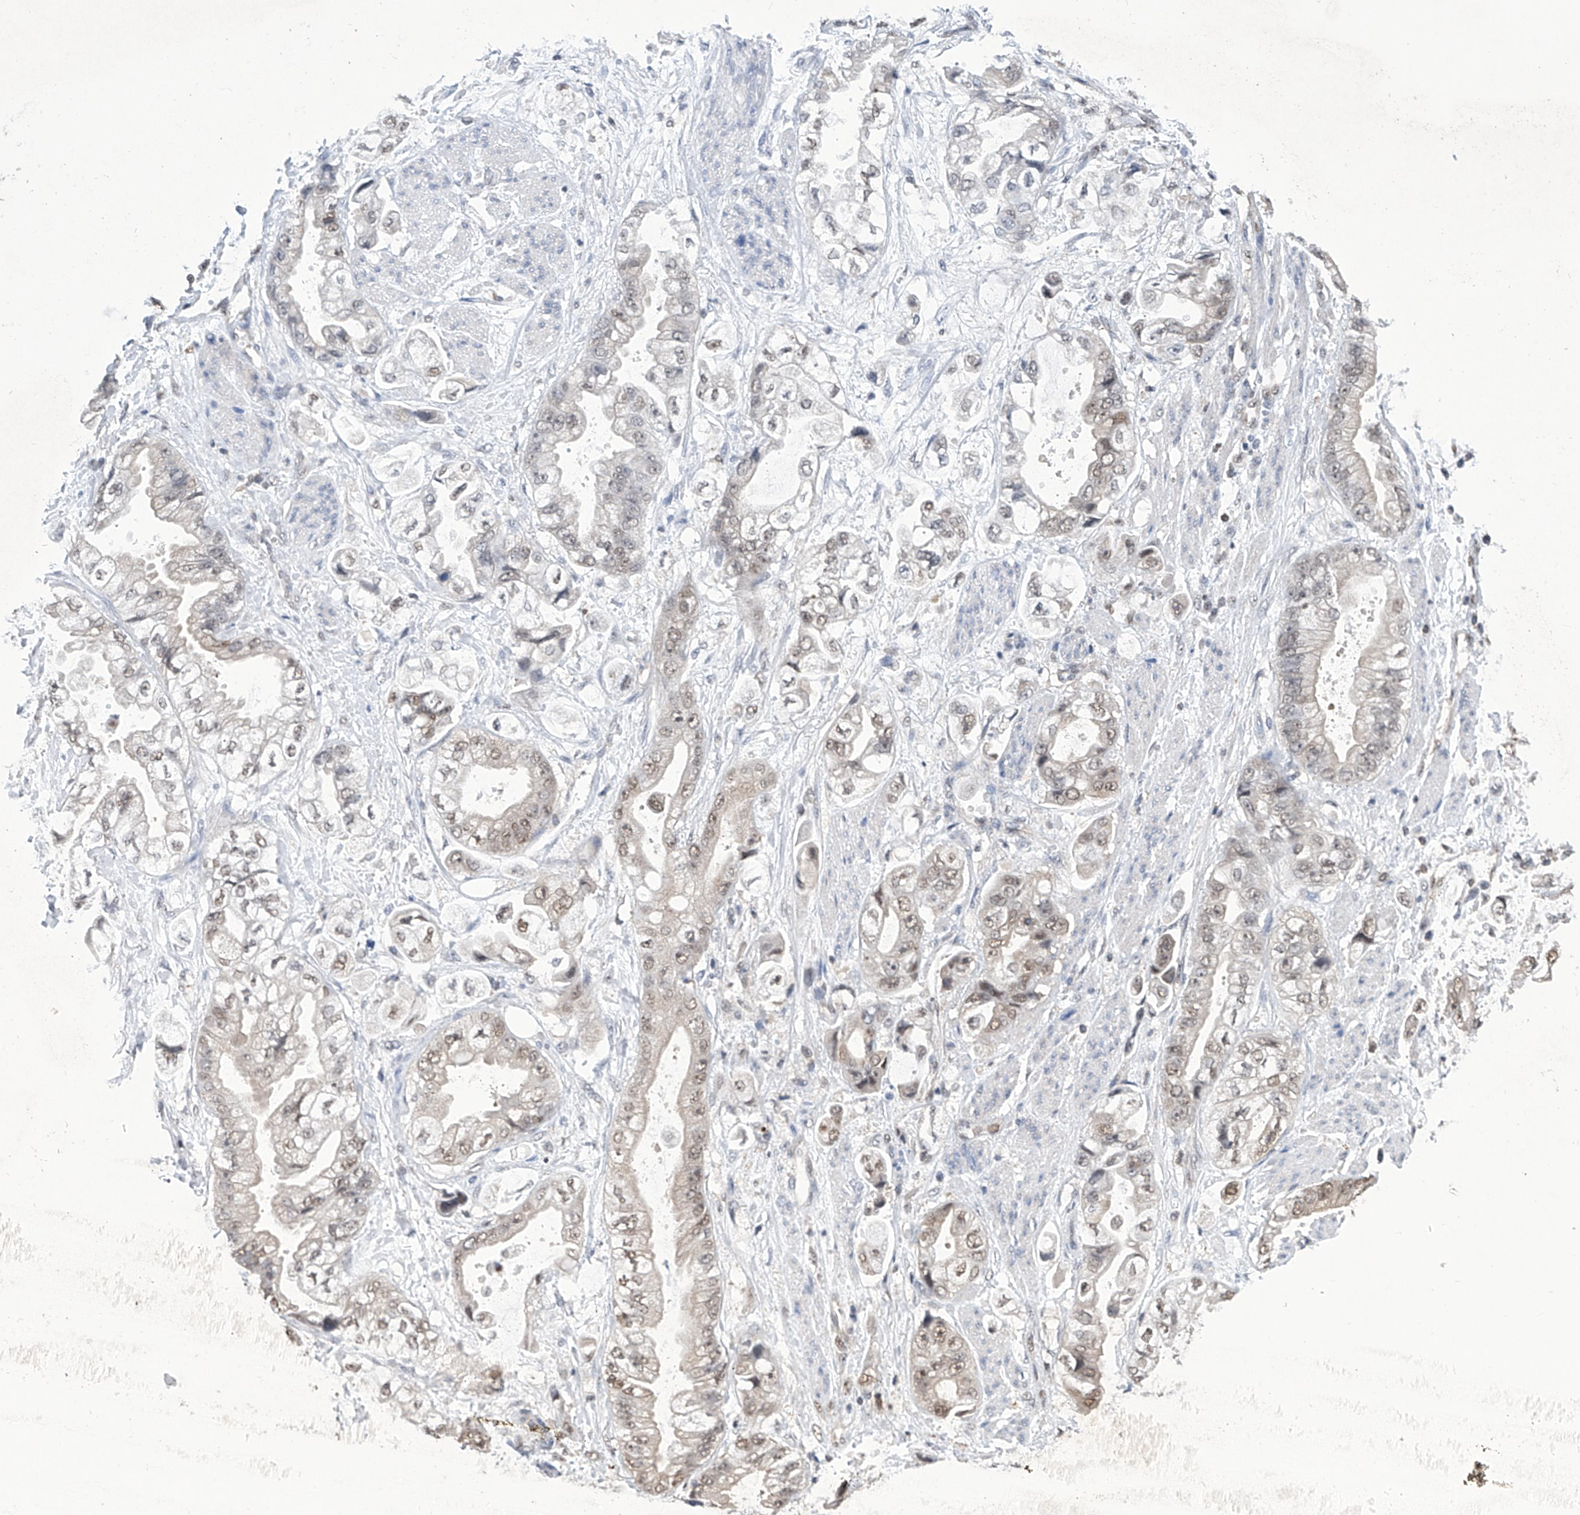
{"staining": {"intensity": "weak", "quantity": "25%-75%", "location": "nuclear"}, "tissue": "stomach cancer", "cell_type": "Tumor cells", "image_type": "cancer", "snomed": [{"axis": "morphology", "description": "Adenocarcinoma, NOS"}, {"axis": "topography", "description": "Stomach"}], "caption": "Stomach cancer (adenocarcinoma) stained for a protein exhibits weak nuclear positivity in tumor cells. The protein of interest is stained brown, and the nuclei are stained in blue (DAB IHC with brightfield microscopy, high magnification).", "gene": "SREBF2", "patient": {"sex": "male", "age": 62}}